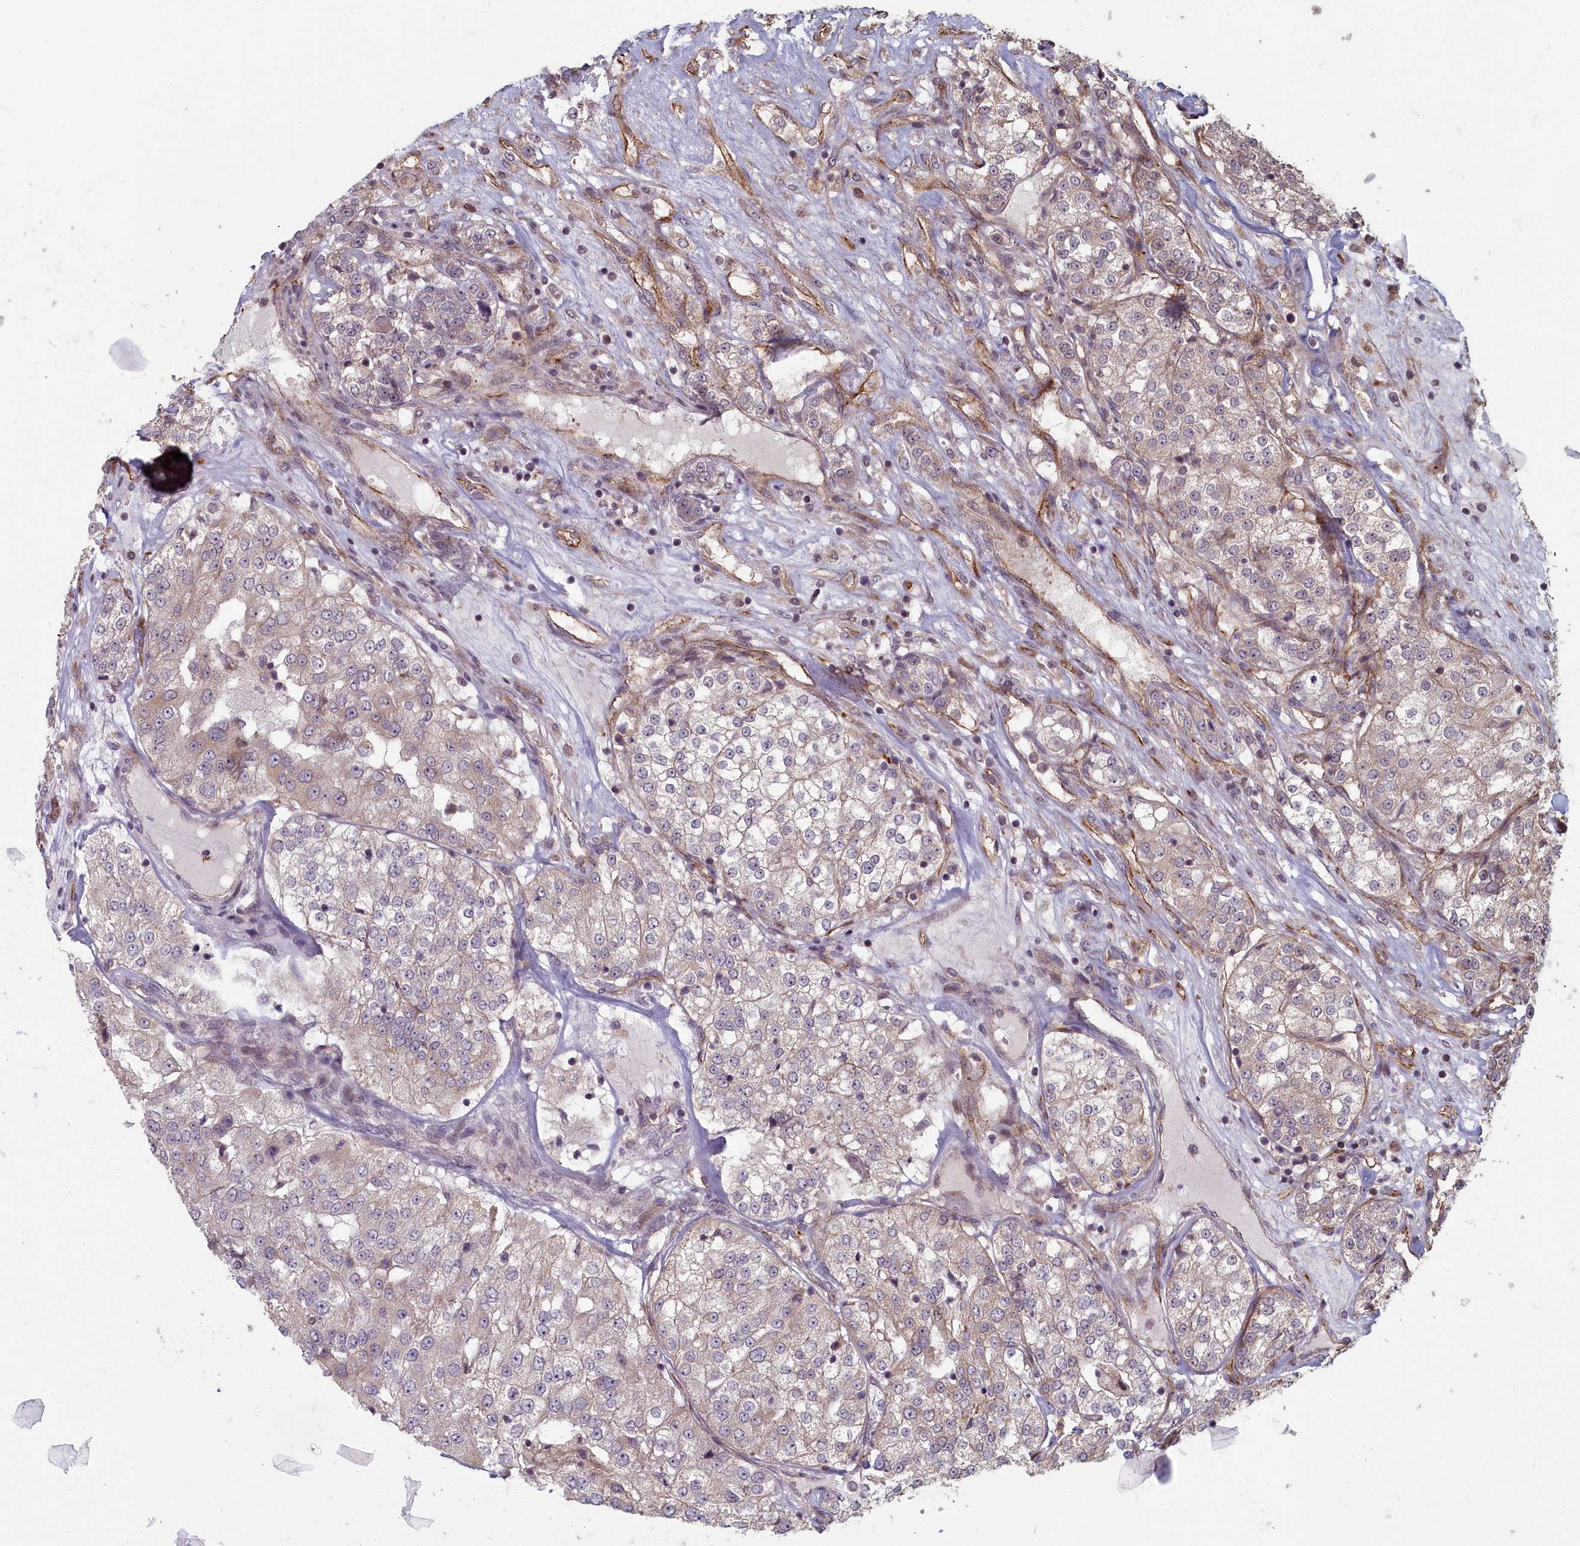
{"staining": {"intensity": "weak", "quantity": "<25%", "location": "cytoplasmic/membranous"}, "tissue": "renal cancer", "cell_type": "Tumor cells", "image_type": "cancer", "snomed": [{"axis": "morphology", "description": "Adenocarcinoma, NOS"}, {"axis": "topography", "description": "Kidney"}], "caption": "Immunohistochemistry micrograph of neoplastic tissue: human renal adenocarcinoma stained with DAB reveals no significant protein expression in tumor cells.", "gene": "TSPYL4", "patient": {"sex": "female", "age": 63}}